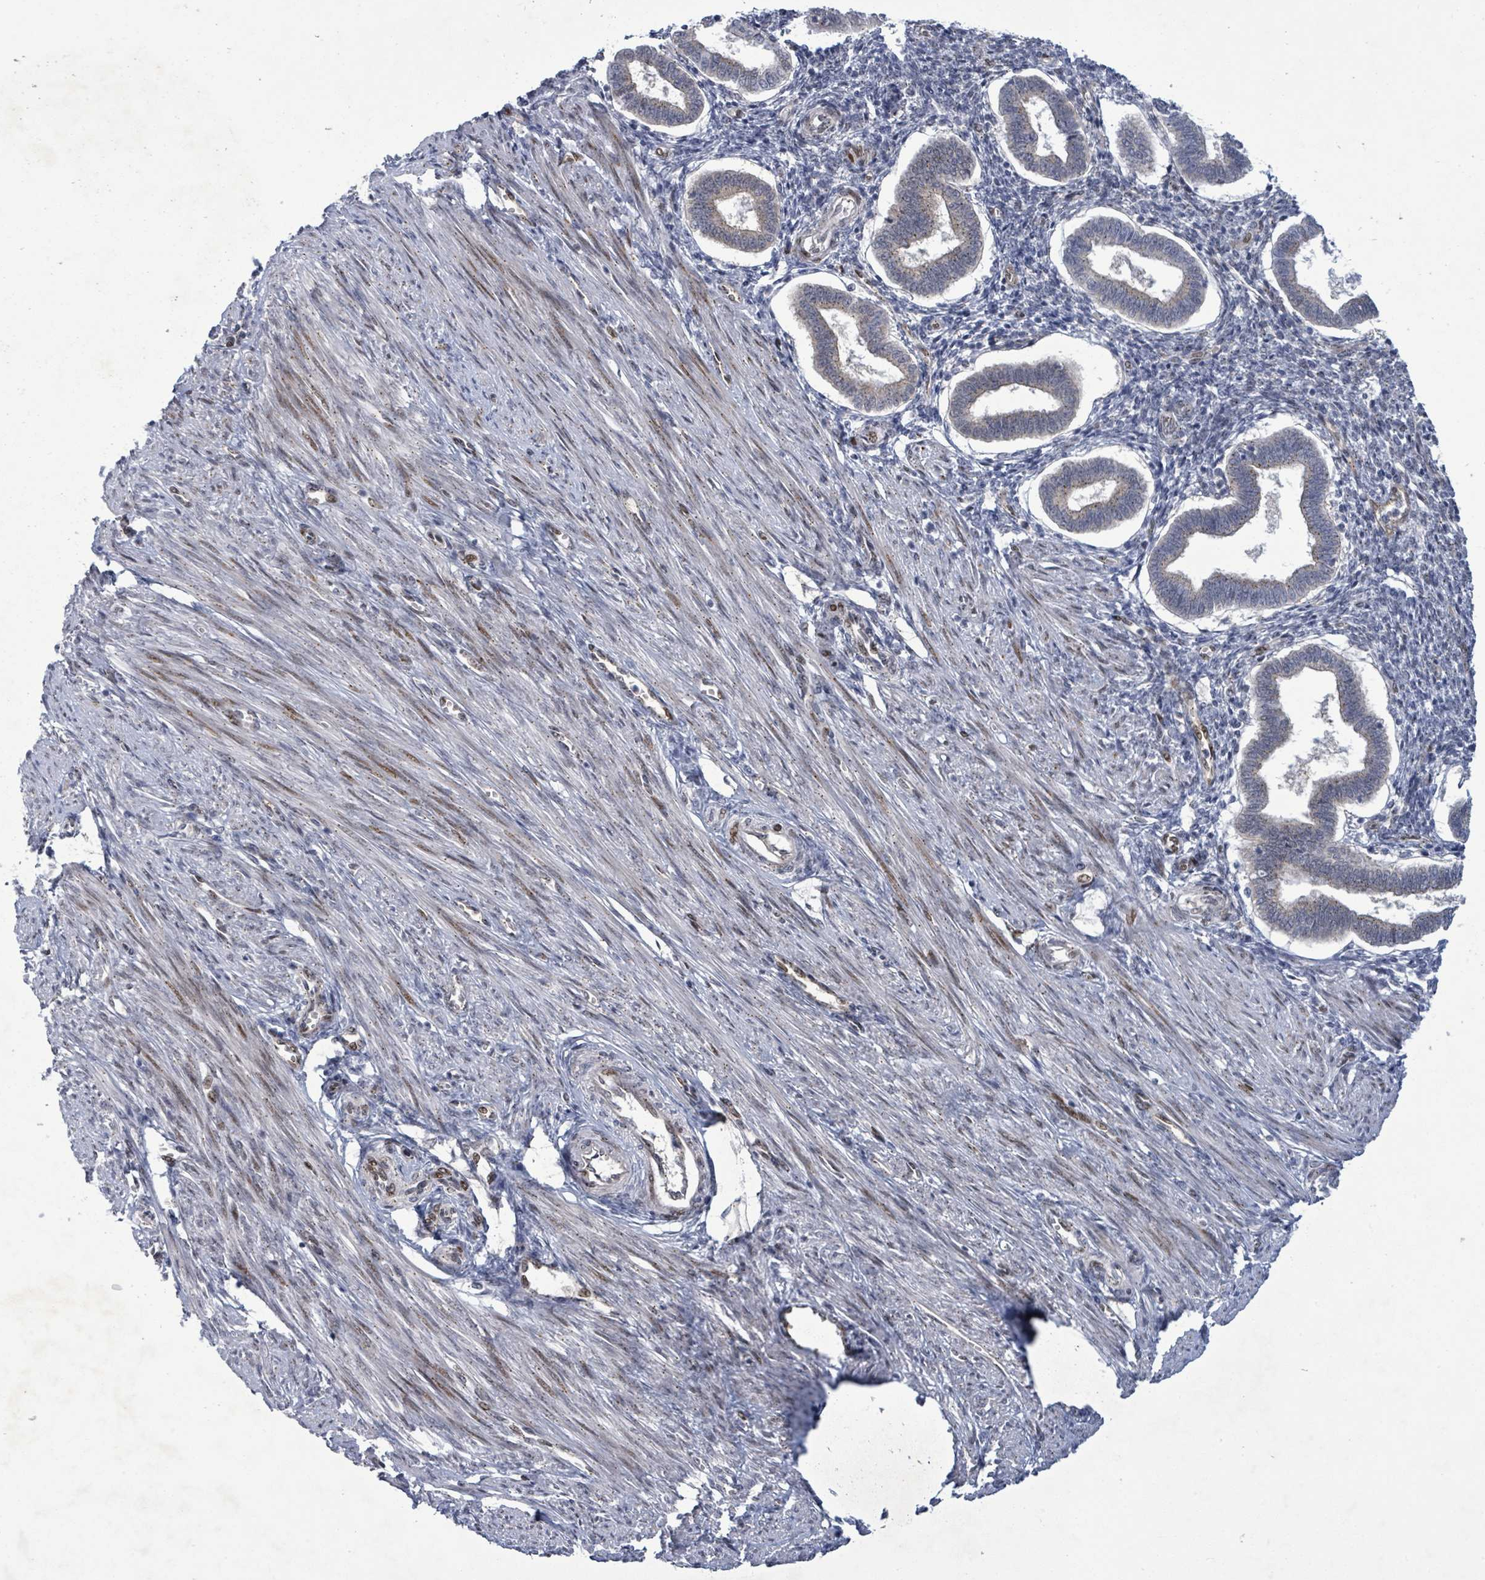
{"staining": {"intensity": "negative", "quantity": "none", "location": "none"}, "tissue": "endometrium", "cell_type": "Cells in endometrial stroma", "image_type": "normal", "snomed": [{"axis": "morphology", "description": "Normal tissue, NOS"}, {"axis": "topography", "description": "Endometrium"}], "caption": "DAB (3,3'-diaminobenzidine) immunohistochemical staining of benign endometrium shows no significant positivity in cells in endometrial stroma. The staining was performed using DAB to visualize the protein expression in brown, while the nuclei were stained in blue with hematoxylin (Magnification: 20x).", "gene": "TUSC1", "patient": {"sex": "female", "age": 24}}